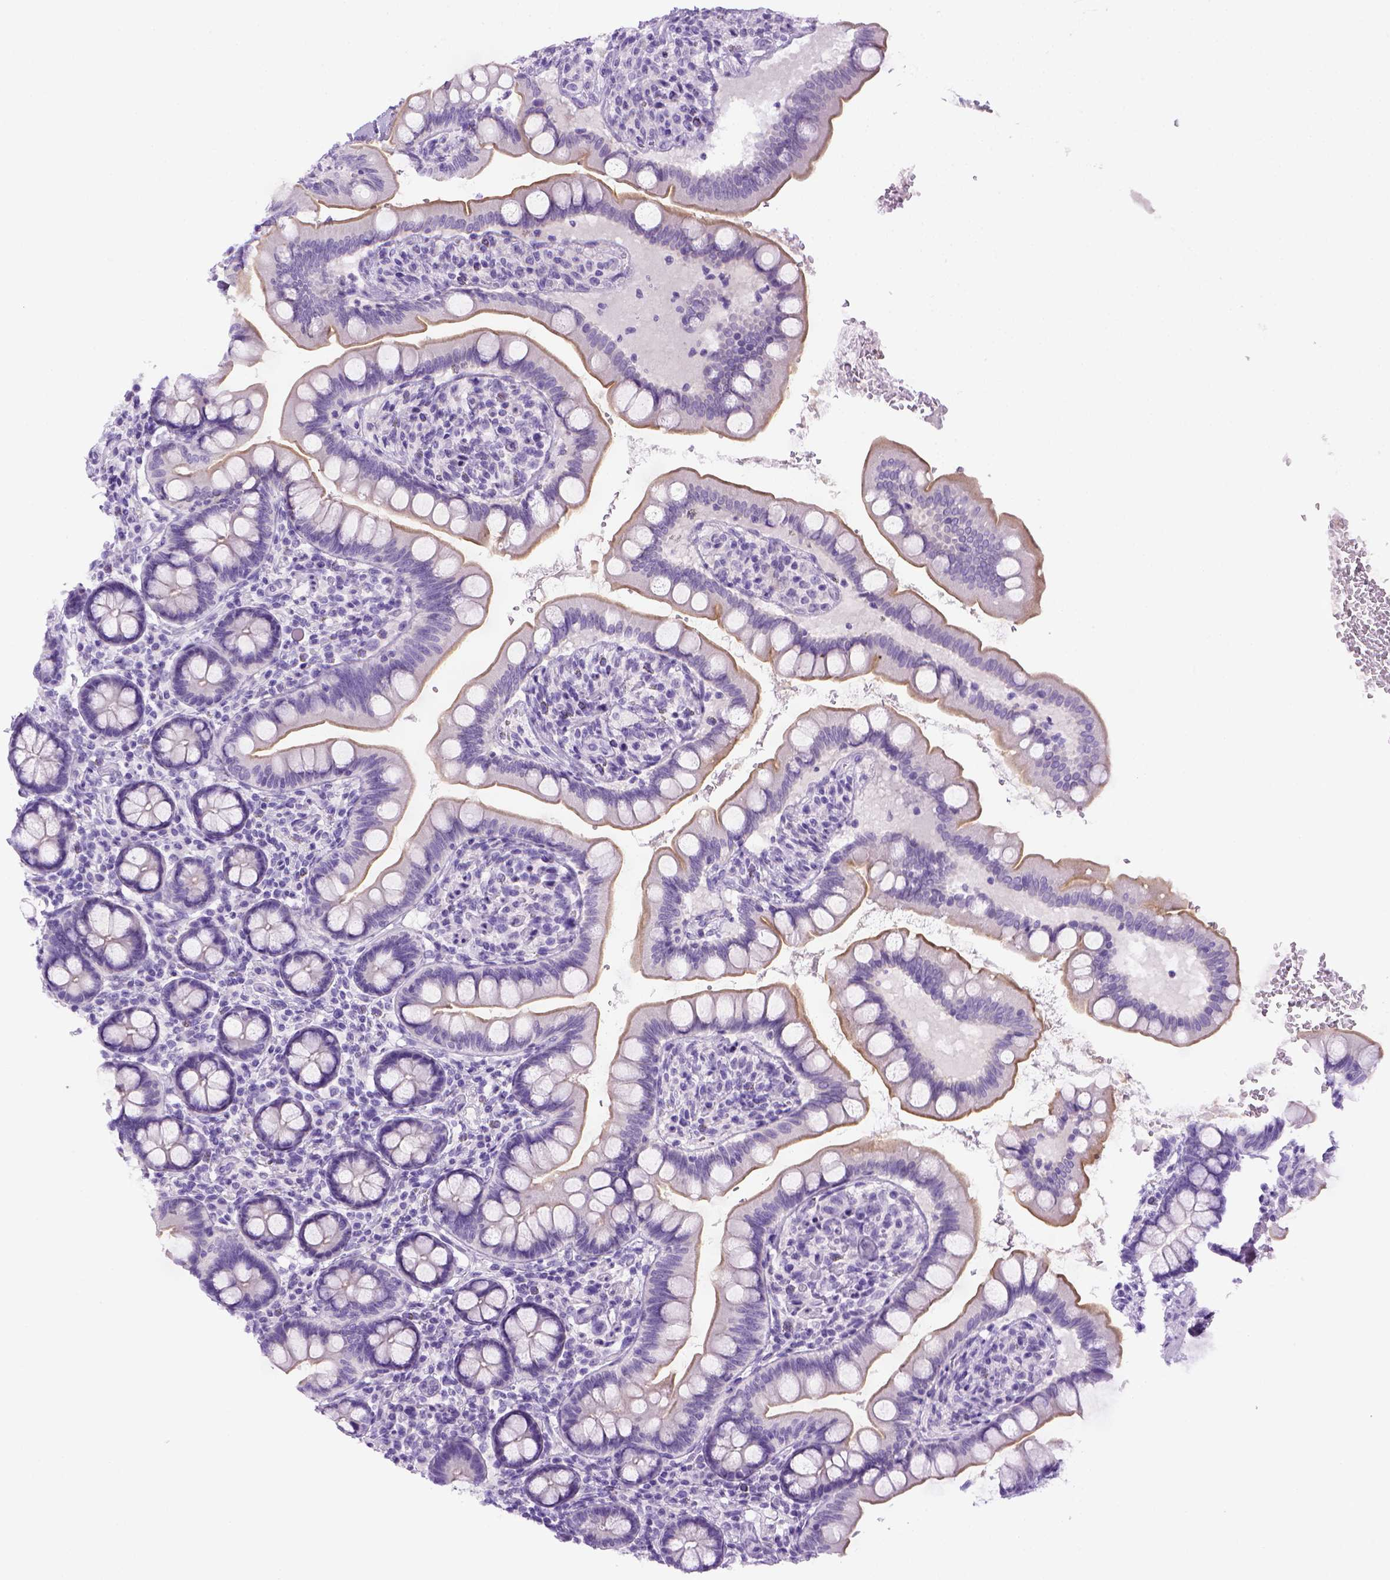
{"staining": {"intensity": "negative", "quantity": "none", "location": "none"}, "tissue": "small intestine", "cell_type": "Glandular cells", "image_type": "normal", "snomed": [{"axis": "morphology", "description": "Normal tissue, NOS"}, {"axis": "topography", "description": "Small intestine"}], "caption": "Human small intestine stained for a protein using immunohistochemistry (IHC) reveals no positivity in glandular cells.", "gene": "SGCG", "patient": {"sex": "female", "age": 56}}